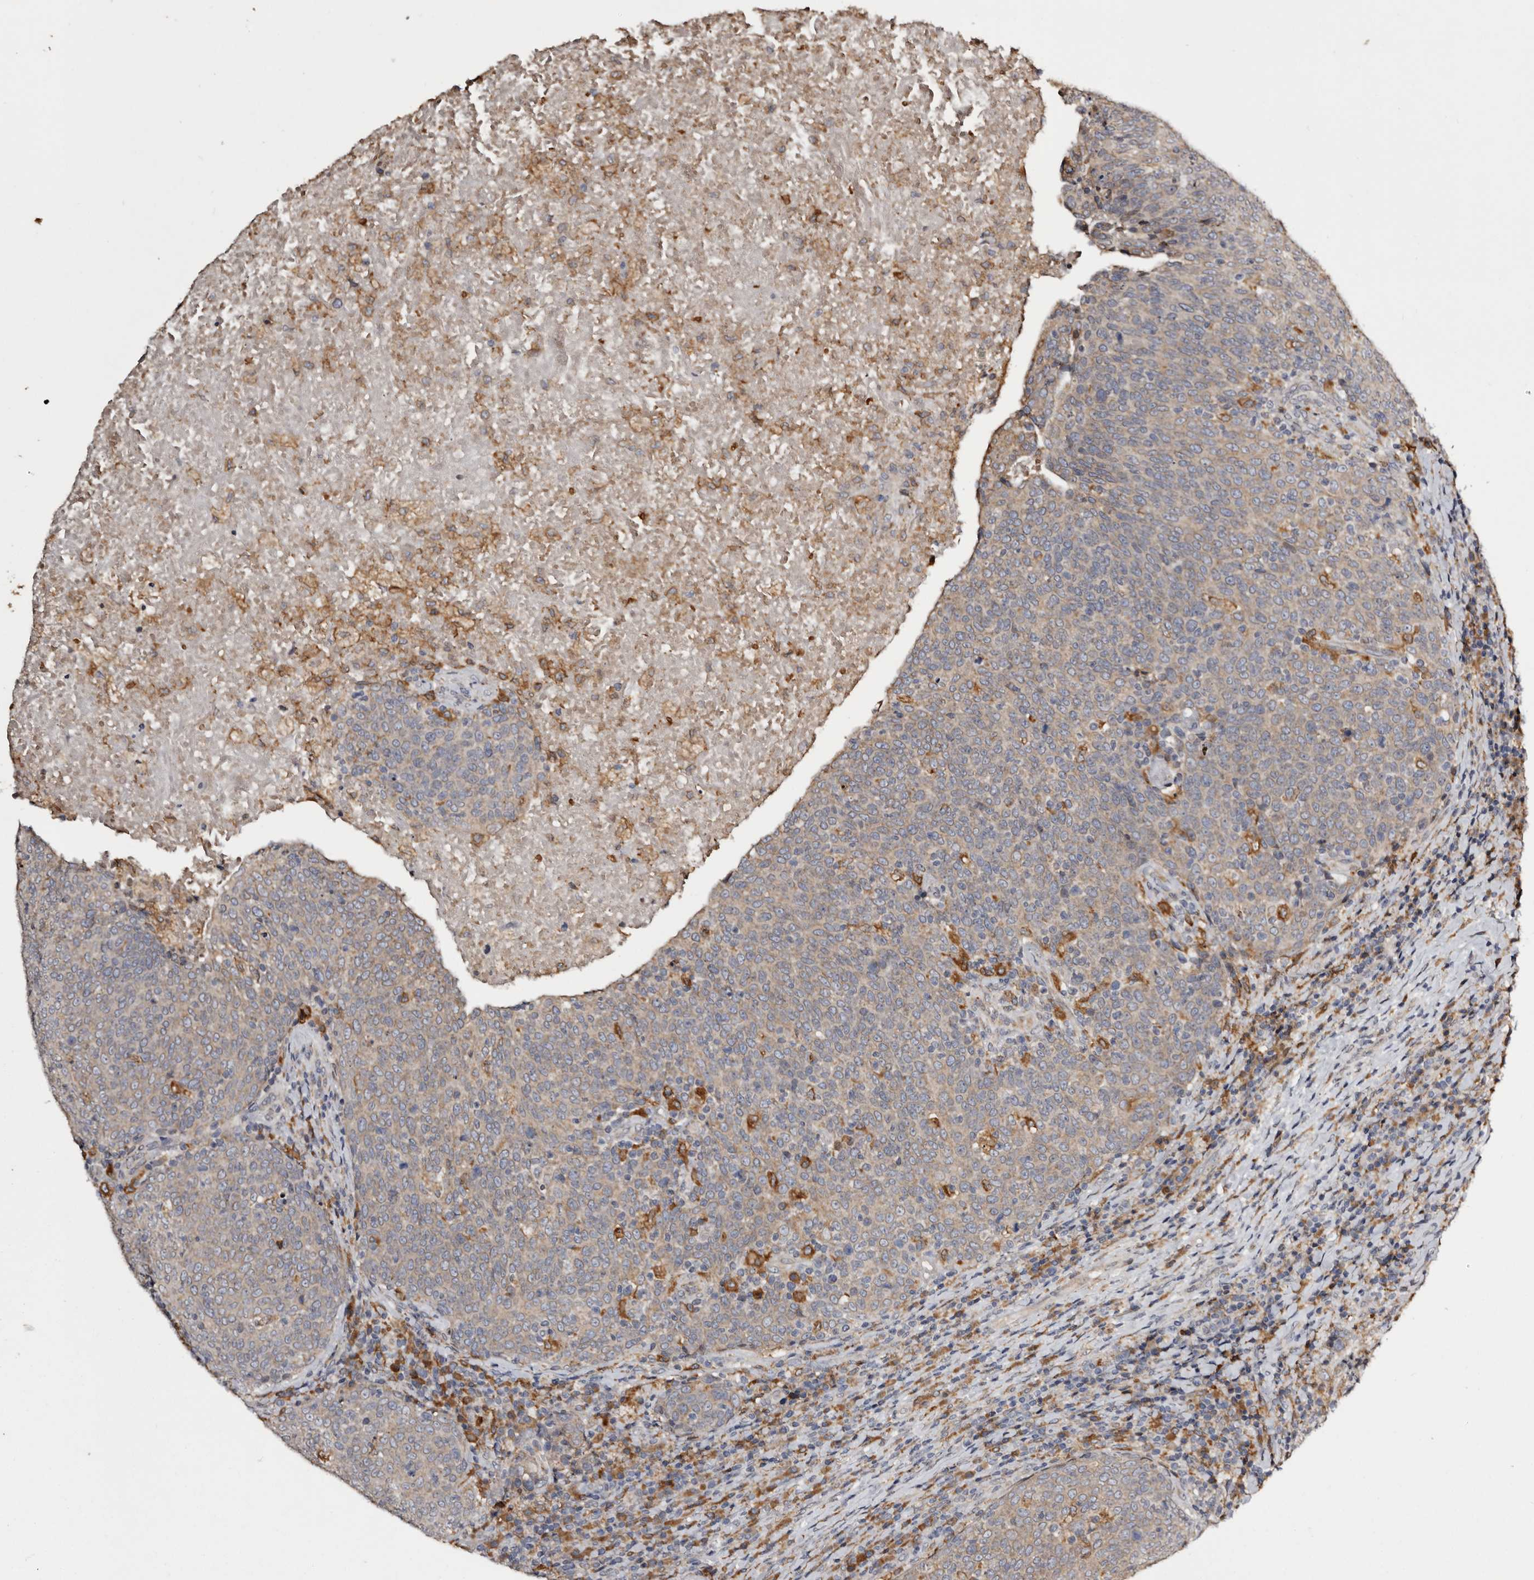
{"staining": {"intensity": "negative", "quantity": "none", "location": "none"}, "tissue": "head and neck cancer", "cell_type": "Tumor cells", "image_type": "cancer", "snomed": [{"axis": "morphology", "description": "Squamous cell carcinoma, NOS"}, {"axis": "morphology", "description": "Squamous cell carcinoma, metastatic, NOS"}, {"axis": "topography", "description": "Lymph node"}, {"axis": "topography", "description": "Head-Neck"}], "caption": "Tumor cells show no significant staining in metastatic squamous cell carcinoma (head and neck).", "gene": "INKA2", "patient": {"sex": "male", "age": 62}}